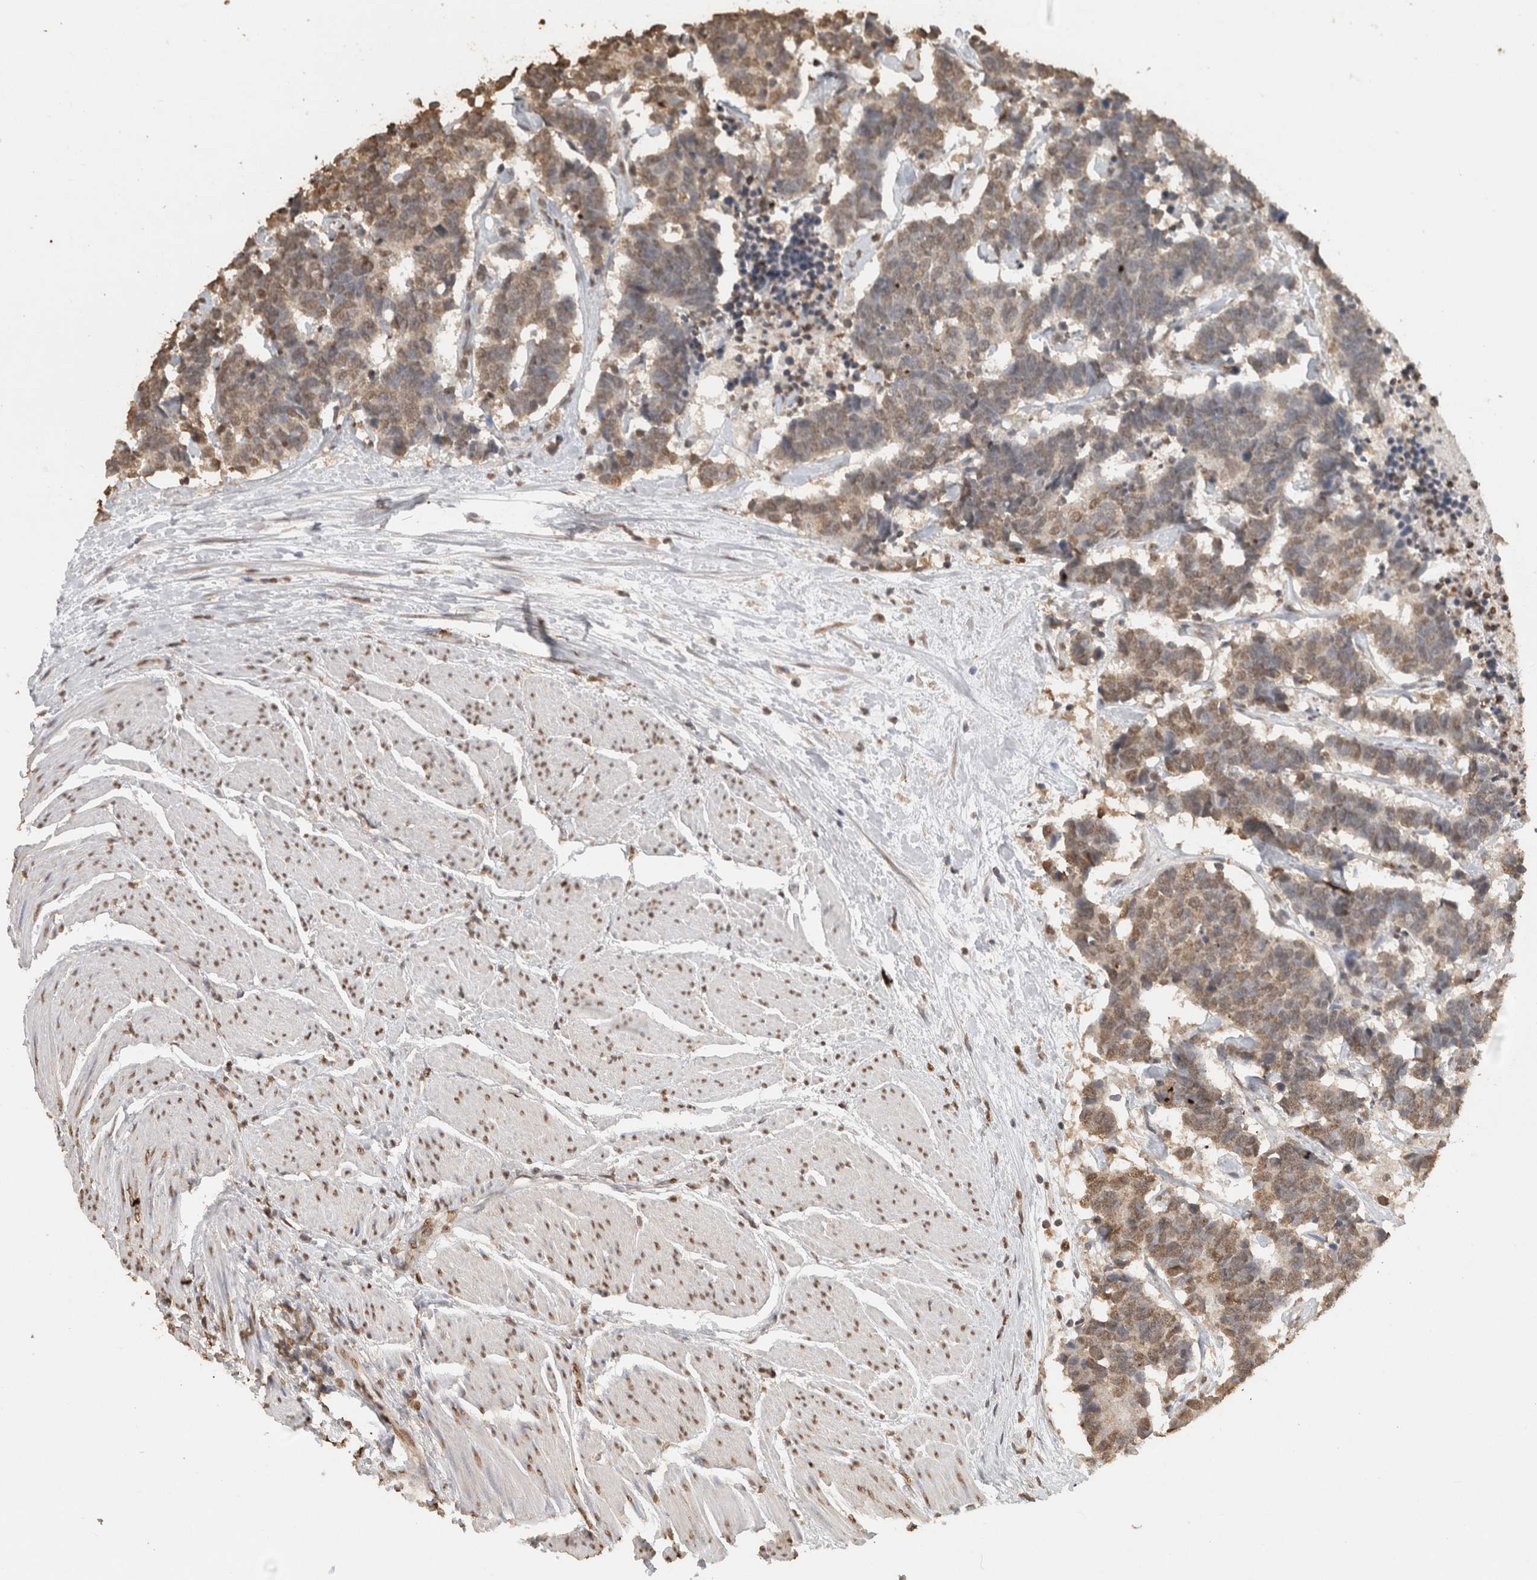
{"staining": {"intensity": "weak", "quantity": ">75%", "location": "cytoplasmic/membranous,nuclear"}, "tissue": "carcinoid", "cell_type": "Tumor cells", "image_type": "cancer", "snomed": [{"axis": "morphology", "description": "Carcinoma, NOS"}, {"axis": "morphology", "description": "Carcinoid, malignant, NOS"}, {"axis": "topography", "description": "Urinary bladder"}], "caption": "An image of human carcinoid stained for a protein demonstrates weak cytoplasmic/membranous and nuclear brown staining in tumor cells. (brown staining indicates protein expression, while blue staining denotes nuclei).", "gene": "HAND2", "patient": {"sex": "male", "age": 57}}